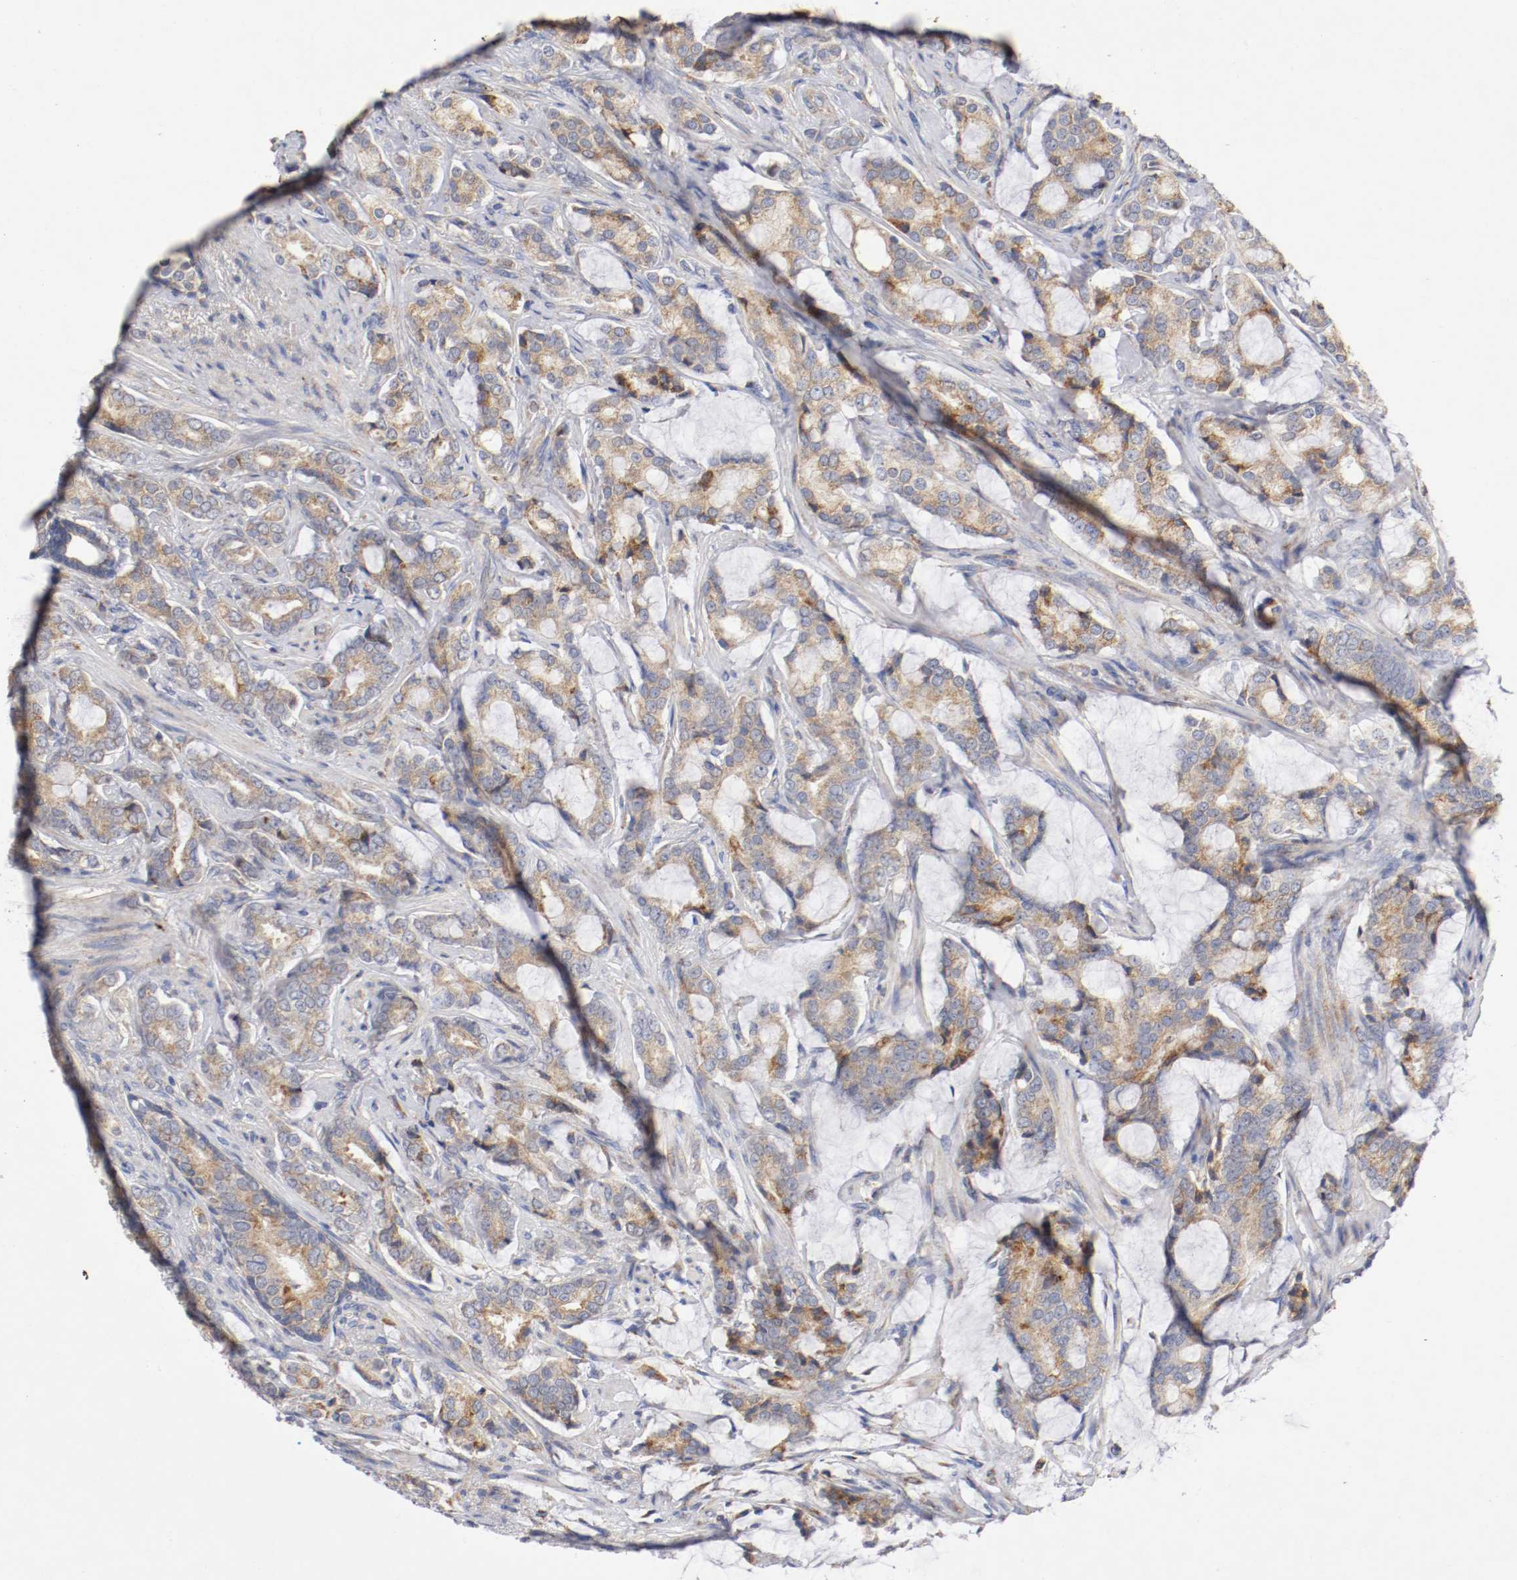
{"staining": {"intensity": "moderate", "quantity": ">75%", "location": "cytoplasmic/membranous"}, "tissue": "prostate cancer", "cell_type": "Tumor cells", "image_type": "cancer", "snomed": [{"axis": "morphology", "description": "Adenocarcinoma, Low grade"}, {"axis": "topography", "description": "Prostate"}], "caption": "Immunohistochemistry (IHC) histopathology image of neoplastic tissue: human prostate cancer (adenocarcinoma (low-grade)) stained using immunohistochemistry (IHC) demonstrates medium levels of moderate protein expression localized specifically in the cytoplasmic/membranous of tumor cells, appearing as a cytoplasmic/membranous brown color.", "gene": "TRAF2", "patient": {"sex": "male", "age": 58}}